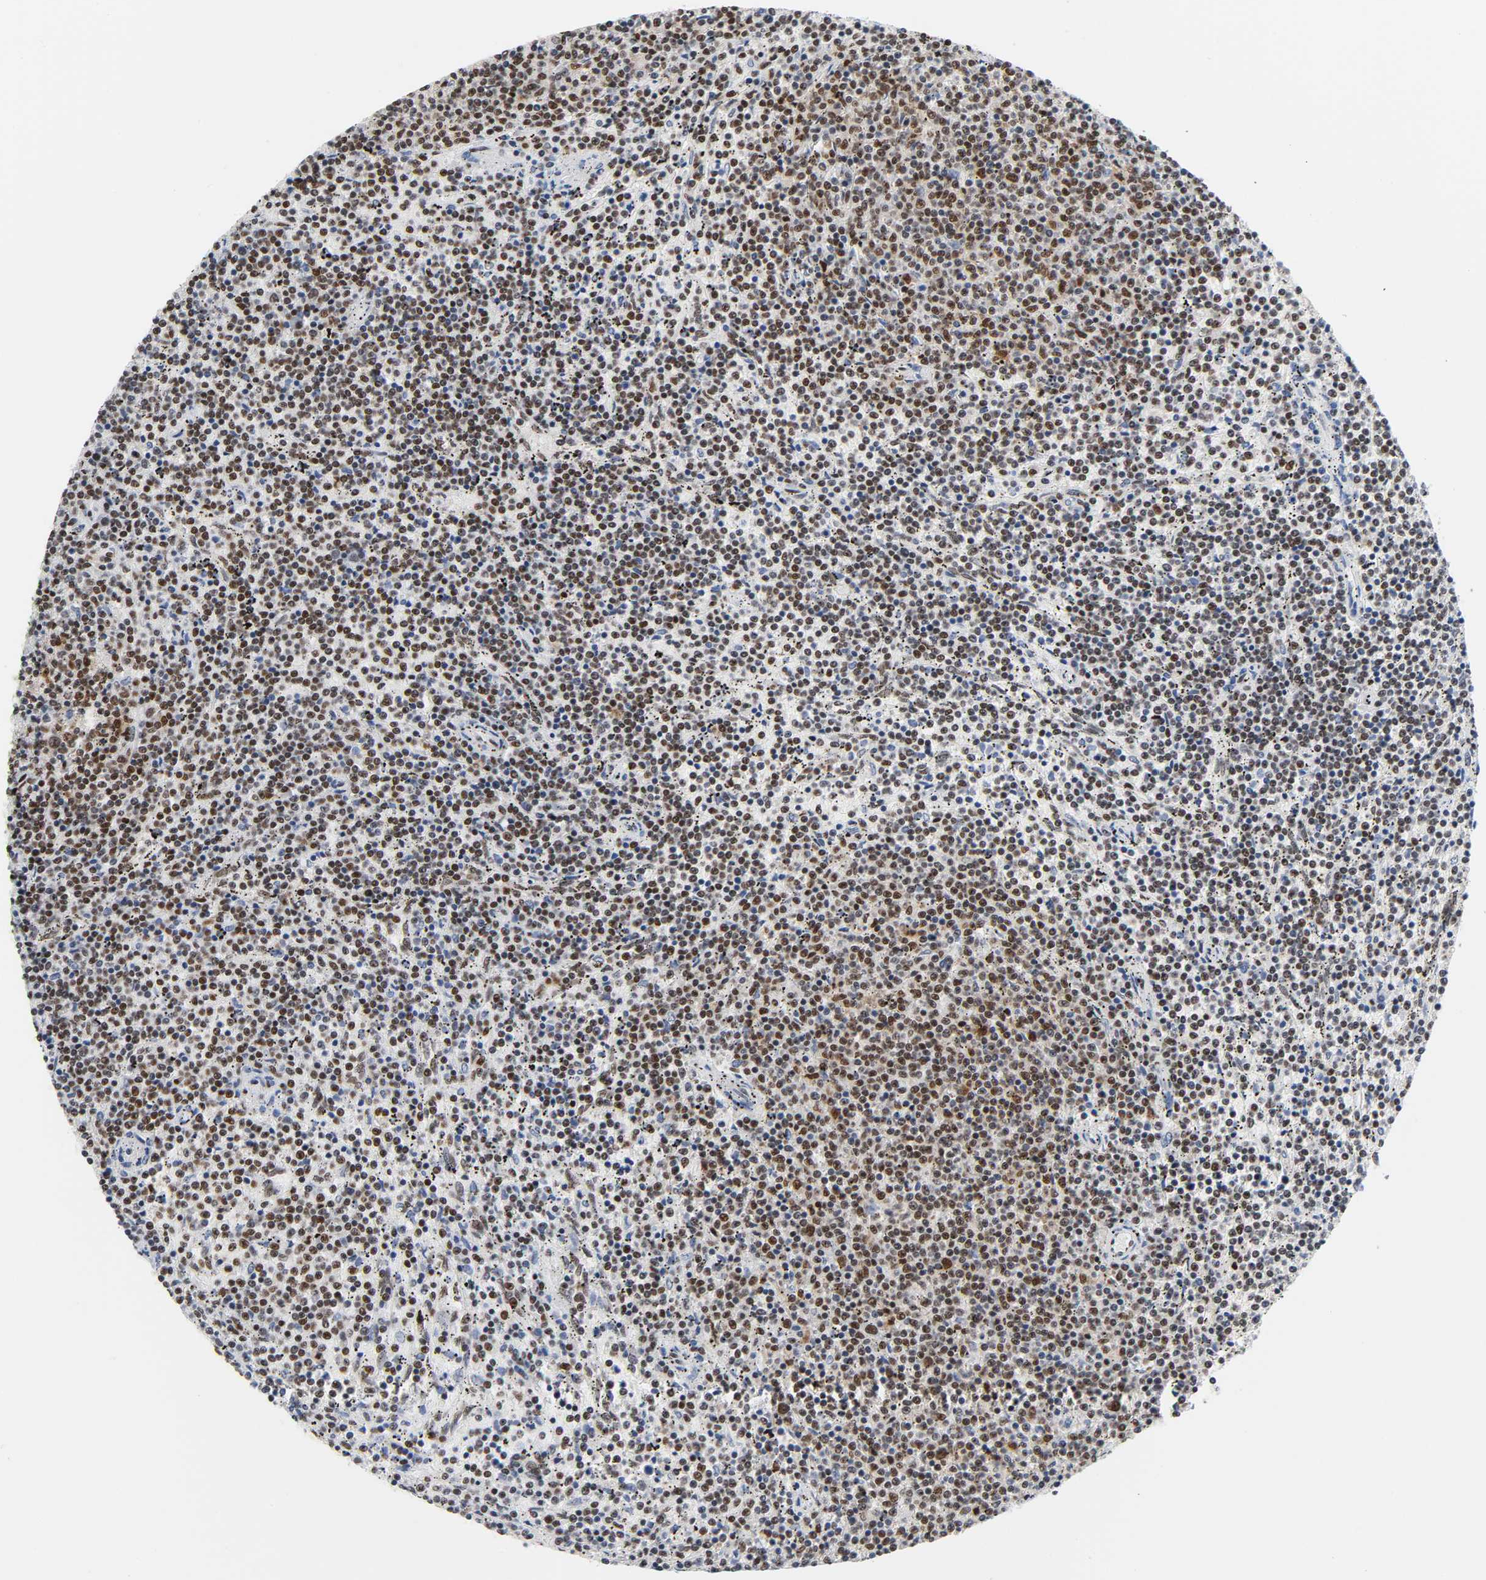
{"staining": {"intensity": "moderate", "quantity": ">75%", "location": "nuclear"}, "tissue": "lymphoma", "cell_type": "Tumor cells", "image_type": "cancer", "snomed": [{"axis": "morphology", "description": "Malignant lymphoma, non-Hodgkin's type, Low grade"}, {"axis": "topography", "description": "Spleen"}], "caption": "A histopathology image of human lymphoma stained for a protein shows moderate nuclear brown staining in tumor cells.", "gene": "CSTF2", "patient": {"sex": "female", "age": 50}}